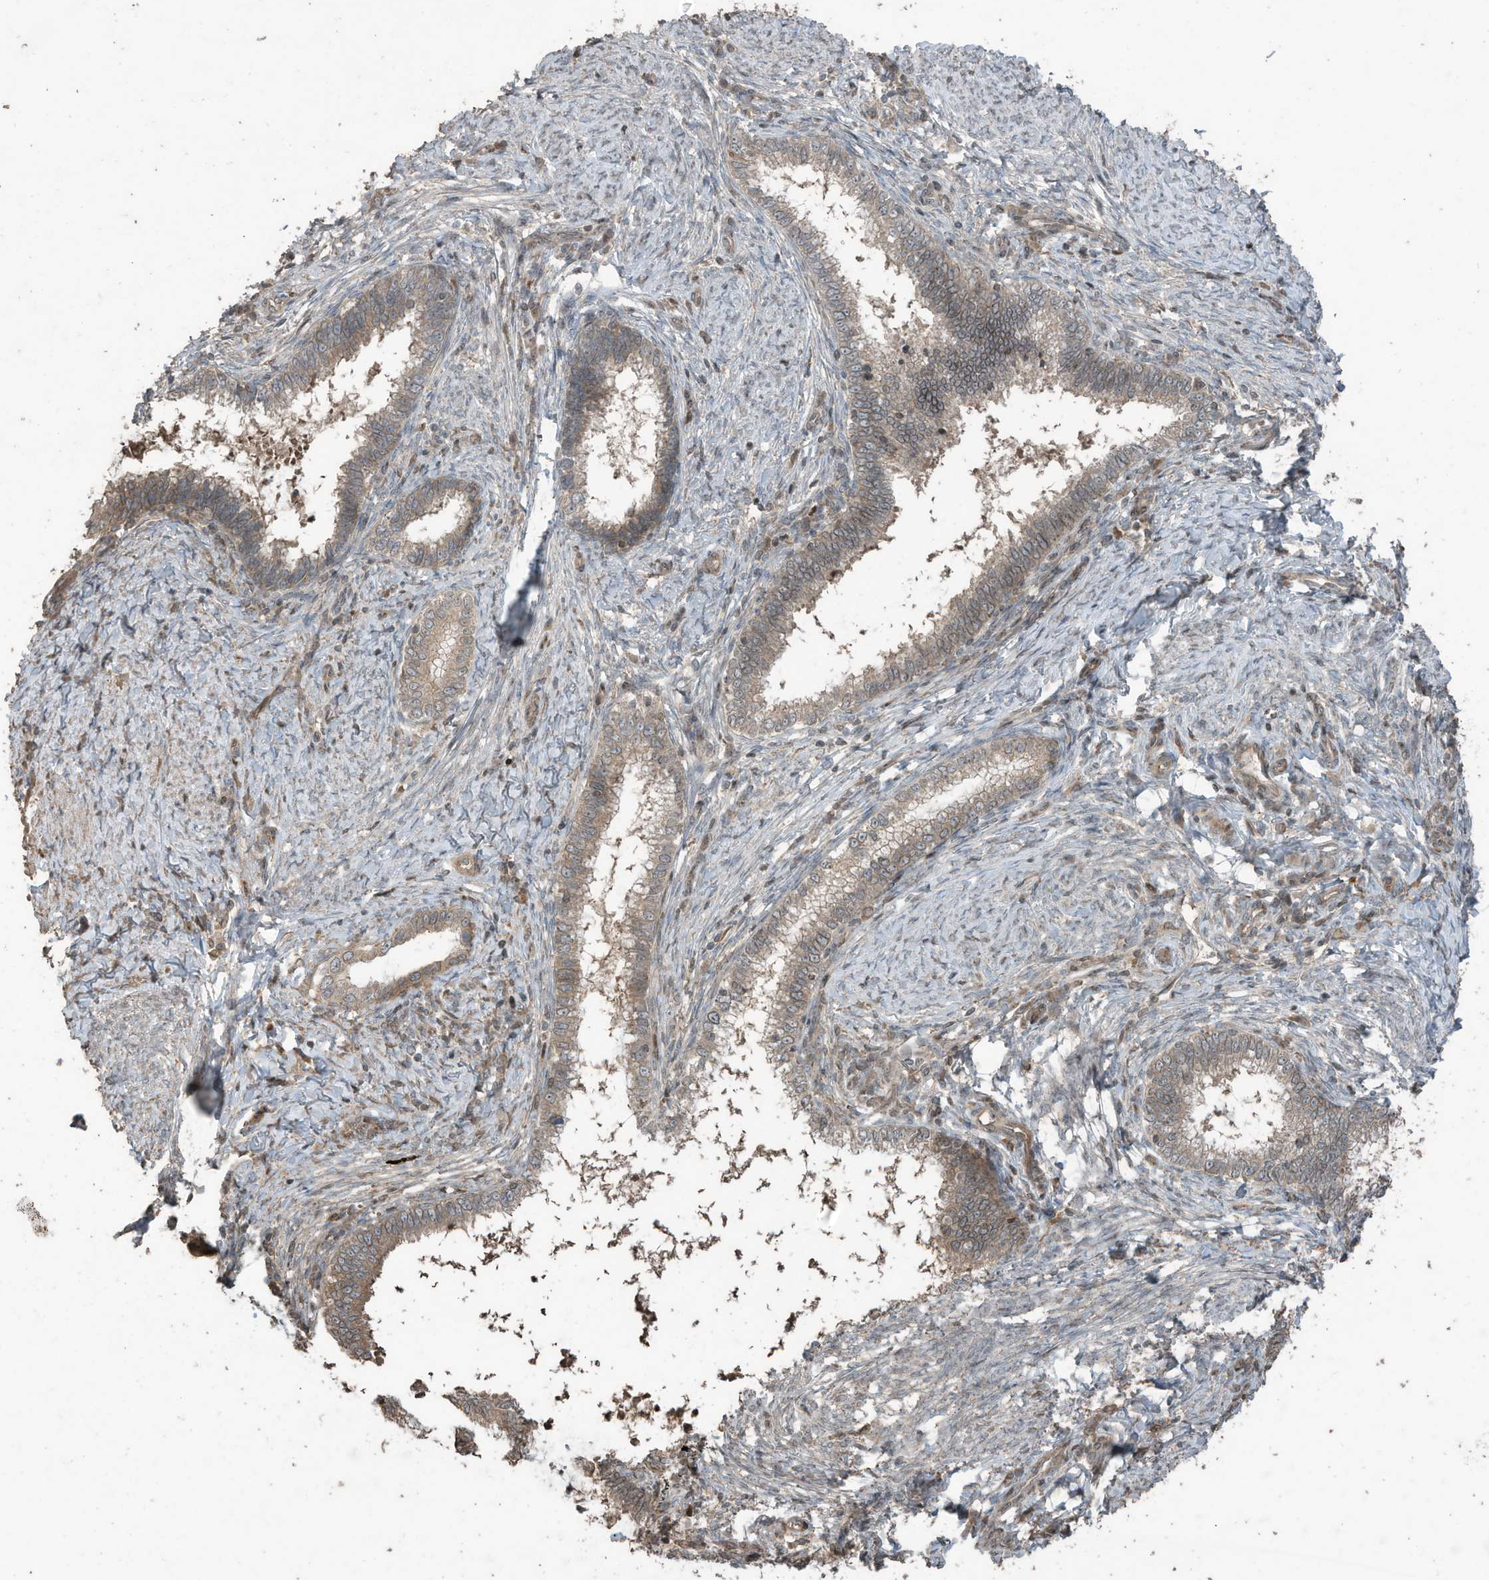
{"staining": {"intensity": "moderate", "quantity": ">75%", "location": "cytoplasmic/membranous"}, "tissue": "cervical cancer", "cell_type": "Tumor cells", "image_type": "cancer", "snomed": [{"axis": "morphology", "description": "Adenocarcinoma, NOS"}, {"axis": "topography", "description": "Cervix"}], "caption": "Brown immunohistochemical staining in human cervical cancer exhibits moderate cytoplasmic/membranous expression in approximately >75% of tumor cells. (Brightfield microscopy of DAB IHC at high magnification).", "gene": "ZNF653", "patient": {"sex": "female", "age": 36}}